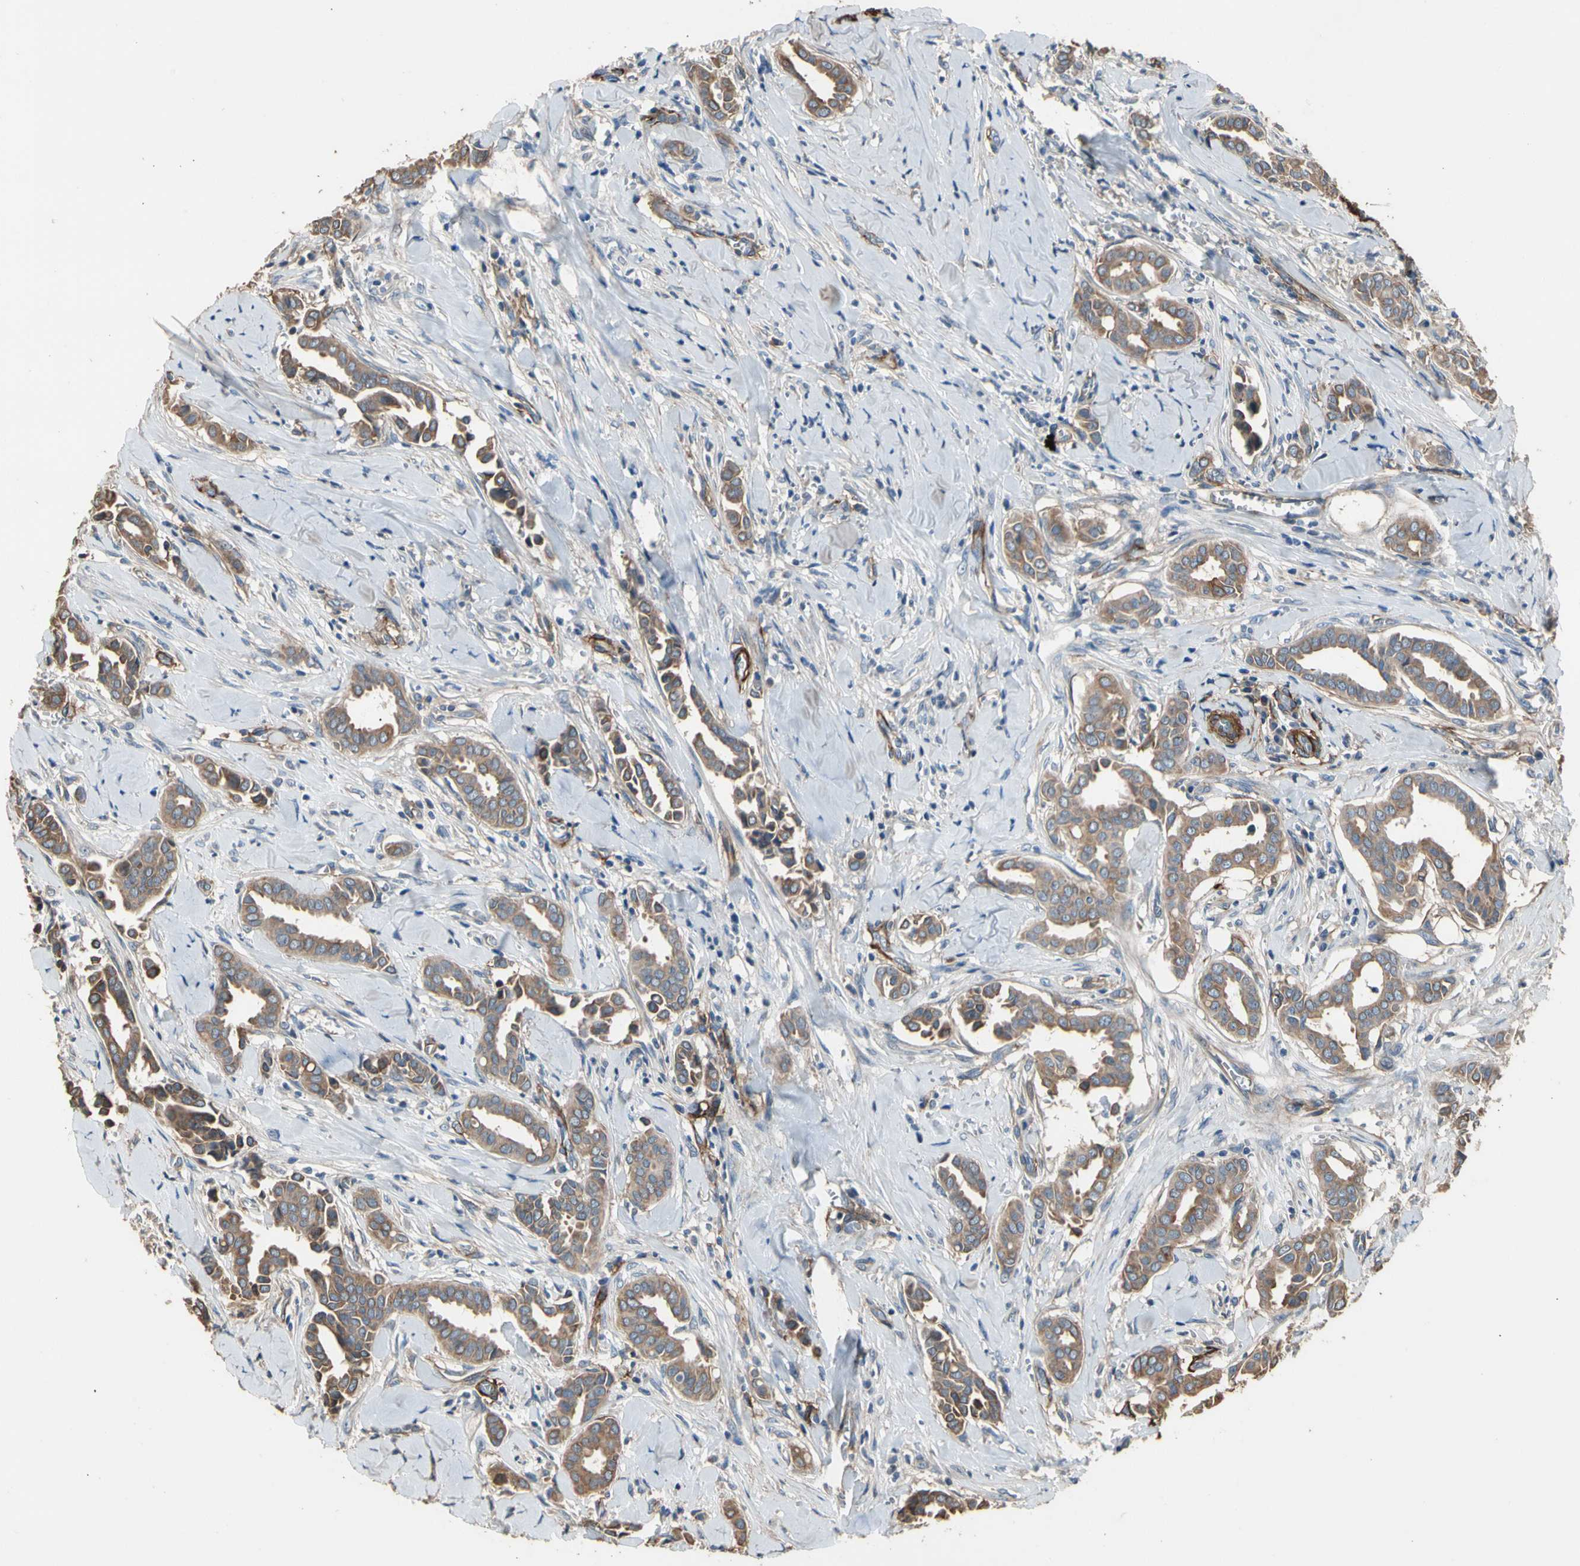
{"staining": {"intensity": "moderate", "quantity": ">75%", "location": "cytoplasmic/membranous"}, "tissue": "head and neck cancer", "cell_type": "Tumor cells", "image_type": "cancer", "snomed": [{"axis": "morphology", "description": "Adenocarcinoma, NOS"}, {"axis": "topography", "description": "Salivary gland"}, {"axis": "topography", "description": "Head-Neck"}], "caption": "Tumor cells reveal moderate cytoplasmic/membranous staining in about >75% of cells in head and neck cancer (adenocarcinoma). (IHC, brightfield microscopy, high magnification).", "gene": "SUSD2", "patient": {"sex": "female", "age": 59}}